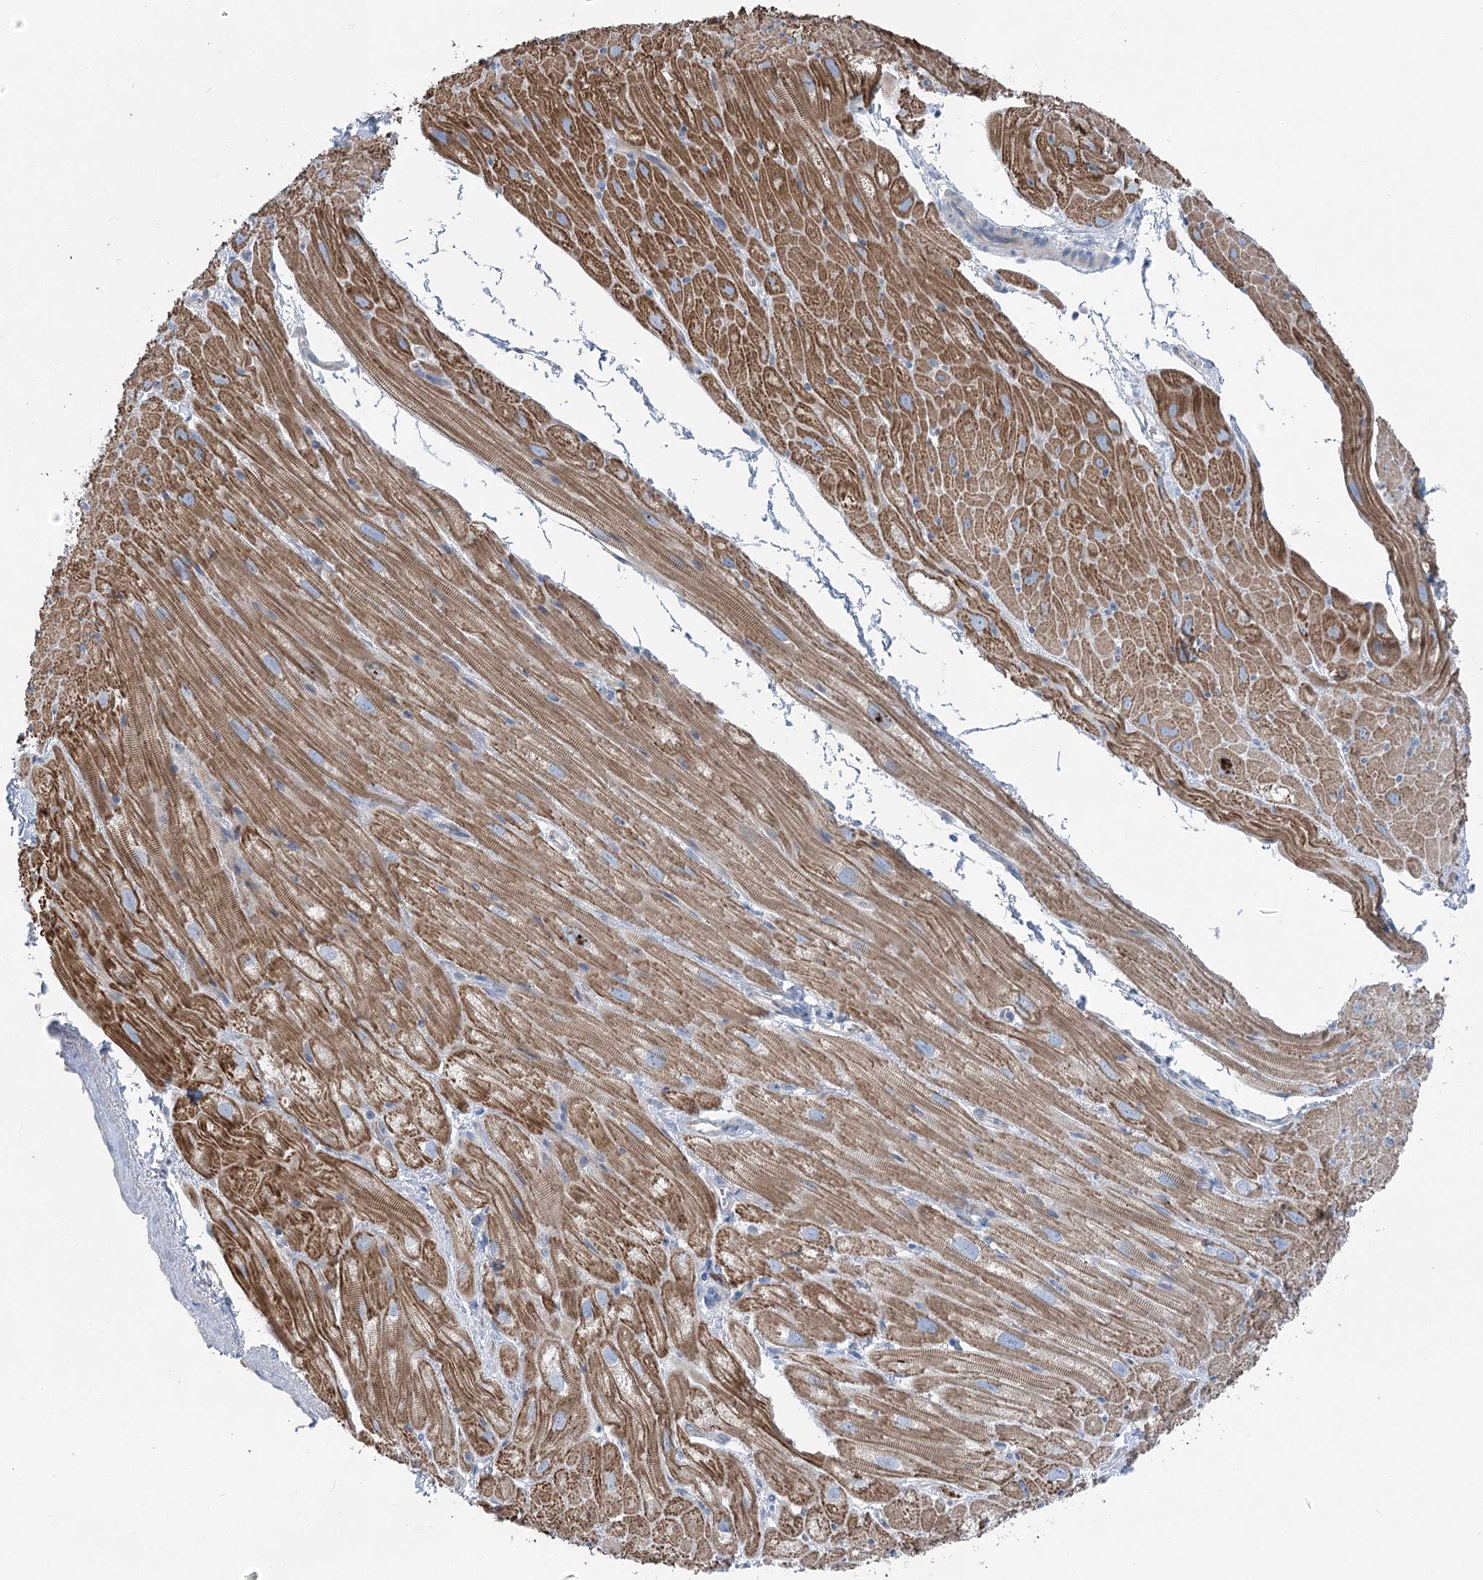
{"staining": {"intensity": "moderate", "quantity": "25%-75%", "location": "cytoplasmic/membranous"}, "tissue": "heart muscle", "cell_type": "Cardiomyocytes", "image_type": "normal", "snomed": [{"axis": "morphology", "description": "Normal tissue, NOS"}, {"axis": "topography", "description": "Heart"}], "caption": "Human heart muscle stained with a protein marker exhibits moderate staining in cardiomyocytes.", "gene": "POGLUT1", "patient": {"sex": "male", "age": 50}}